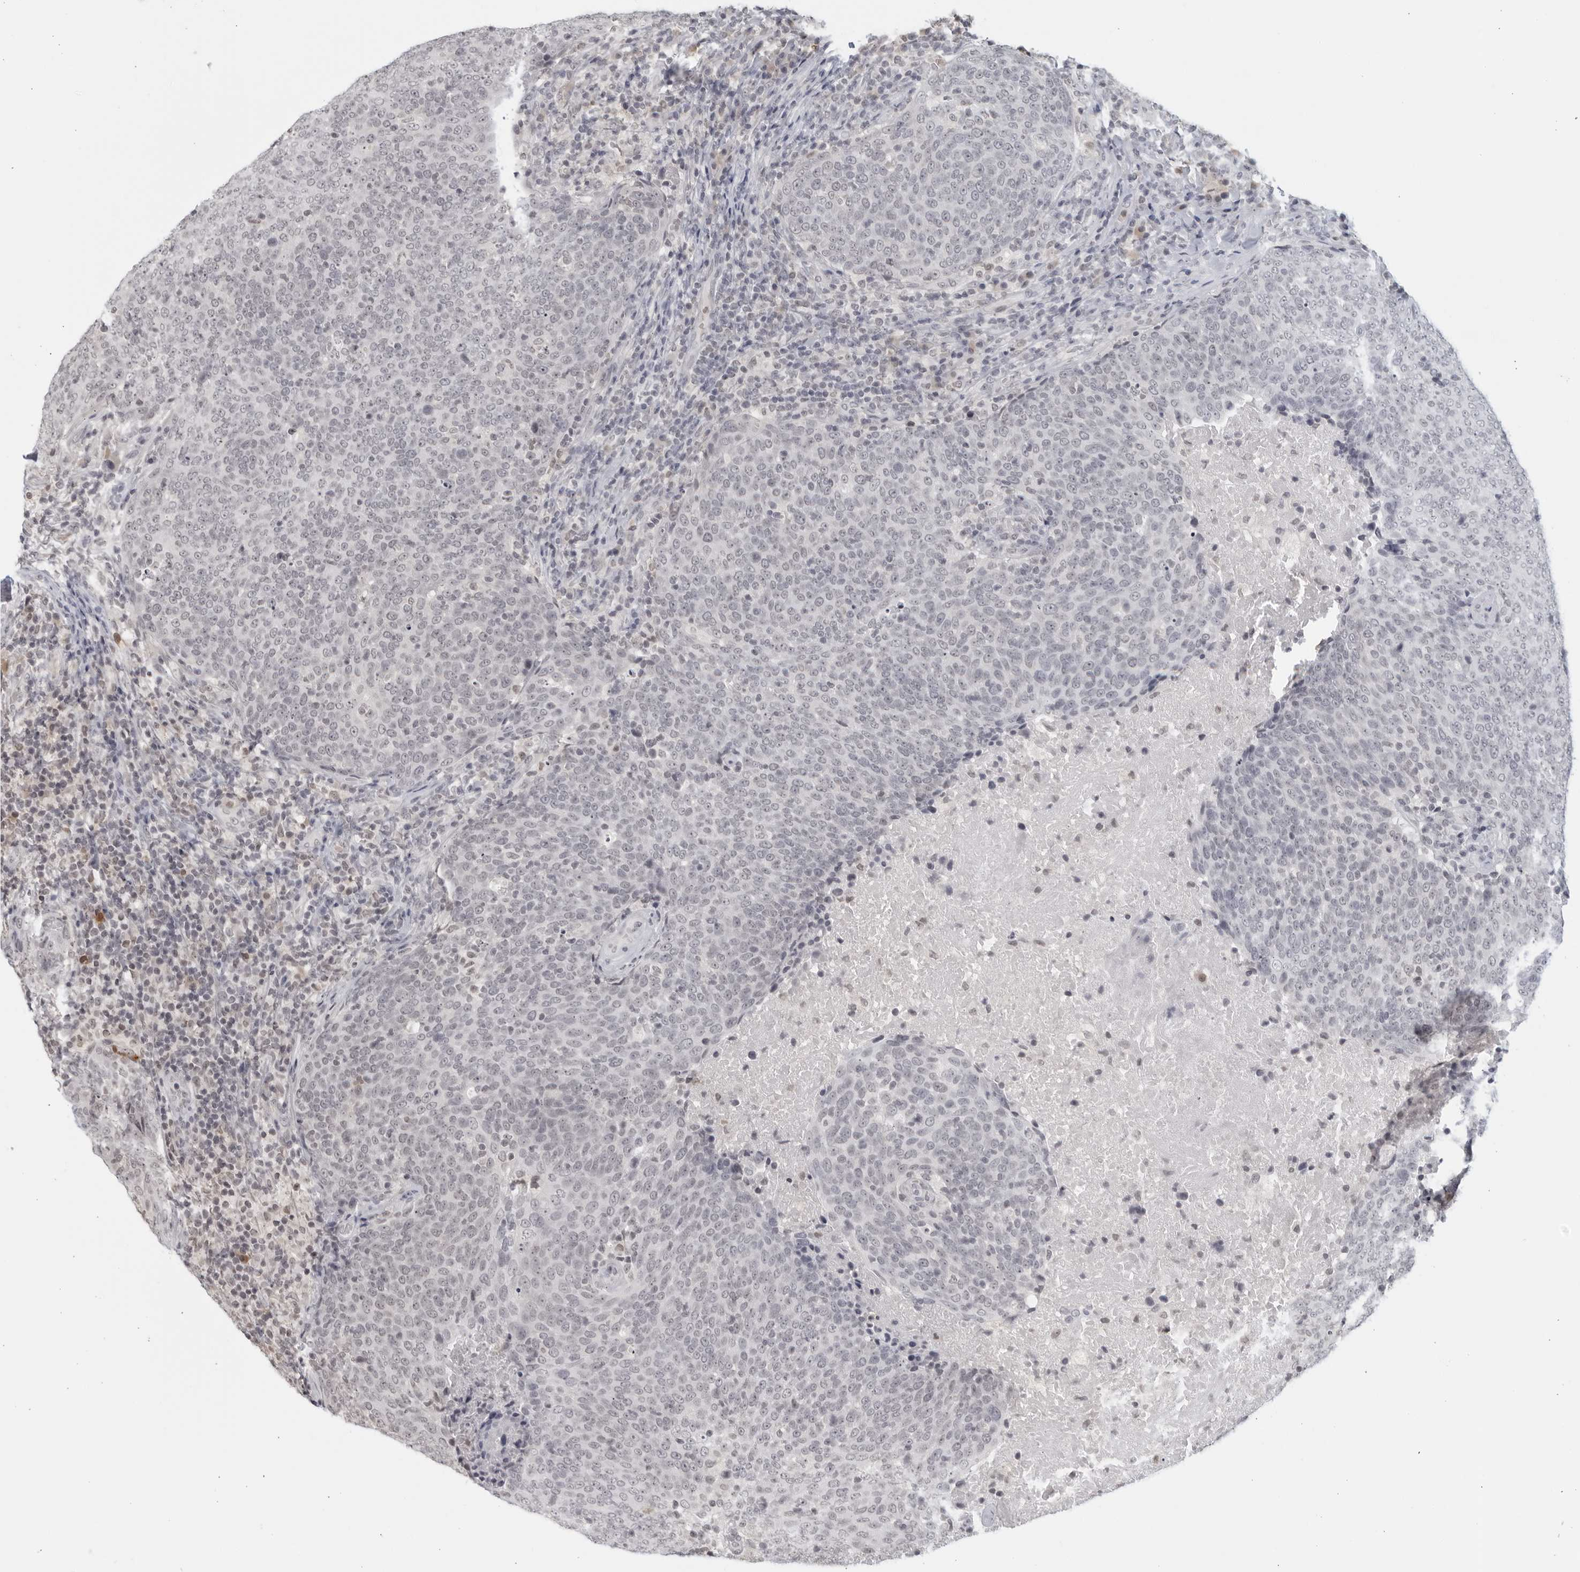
{"staining": {"intensity": "negative", "quantity": "none", "location": "none"}, "tissue": "head and neck cancer", "cell_type": "Tumor cells", "image_type": "cancer", "snomed": [{"axis": "morphology", "description": "Squamous cell carcinoma, NOS"}, {"axis": "morphology", "description": "Squamous cell carcinoma, metastatic, NOS"}, {"axis": "topography", "description": "Lymph node"}, {"axis": "topography", "description": "Head-Neck"}], "caption": "Protein analysis of head and neck cancer (squamous cell carcinoma) exhibits no significant positivity in tumor cells.", "gene": "RAB11FIP3", "patient": {"sex": "male", "age": 62}}